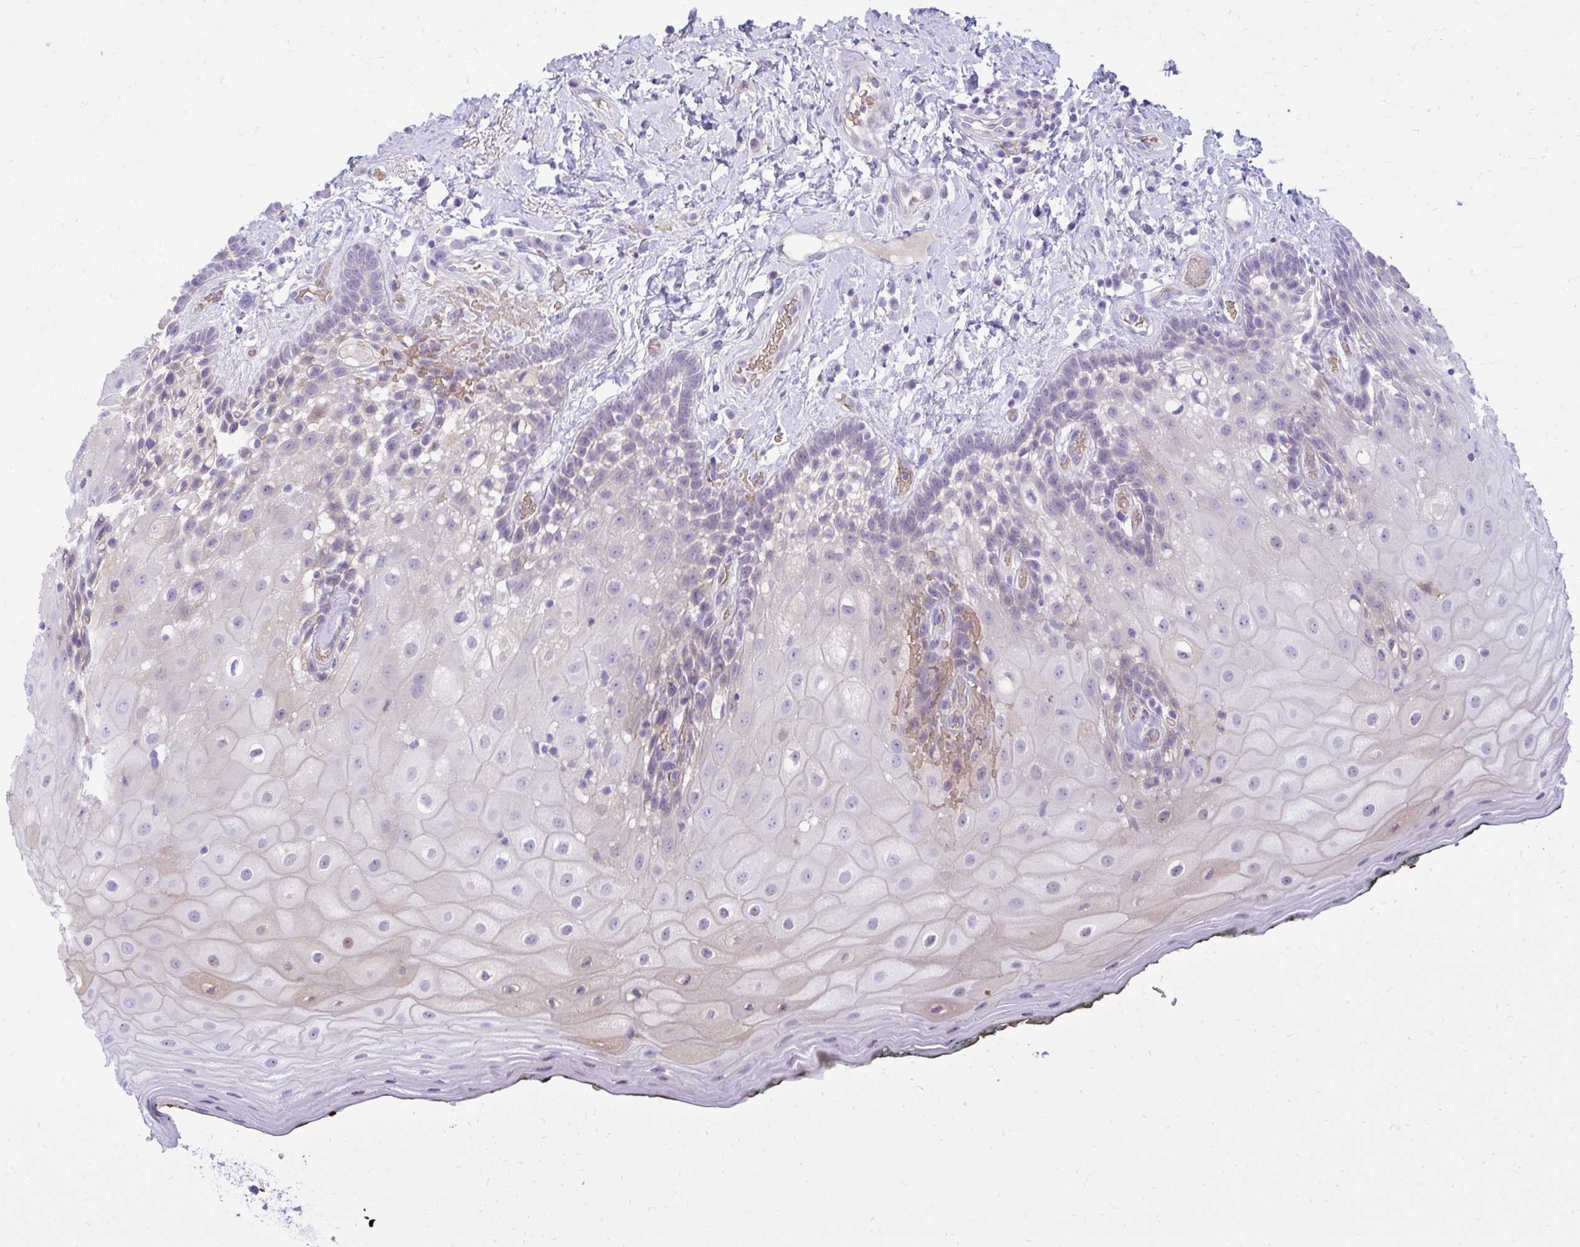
{"staining": {"intensity": "negative", "quantity": "none", "location": "none"}, "tissue": "oral mucosa", "cell_type": "Squamous epithelial cells", "image_type": "normal", "snomed": [{"axis": "morphology", "description": "Normal tissue, NOS"}, {"axis": "morphology", "description": "Squamous cell carcinoma, NOS"}, {"axis": "topography", "description": "Oral tissue"}, {"axis": "topography", "description": "Head-Neck"}], "caption": "Squamous epithelial cells show no significant protein staining in unremarkable oral mucosa.", "gene": "PITPNM3", "patient": {"sex": "male", "age": 64}}